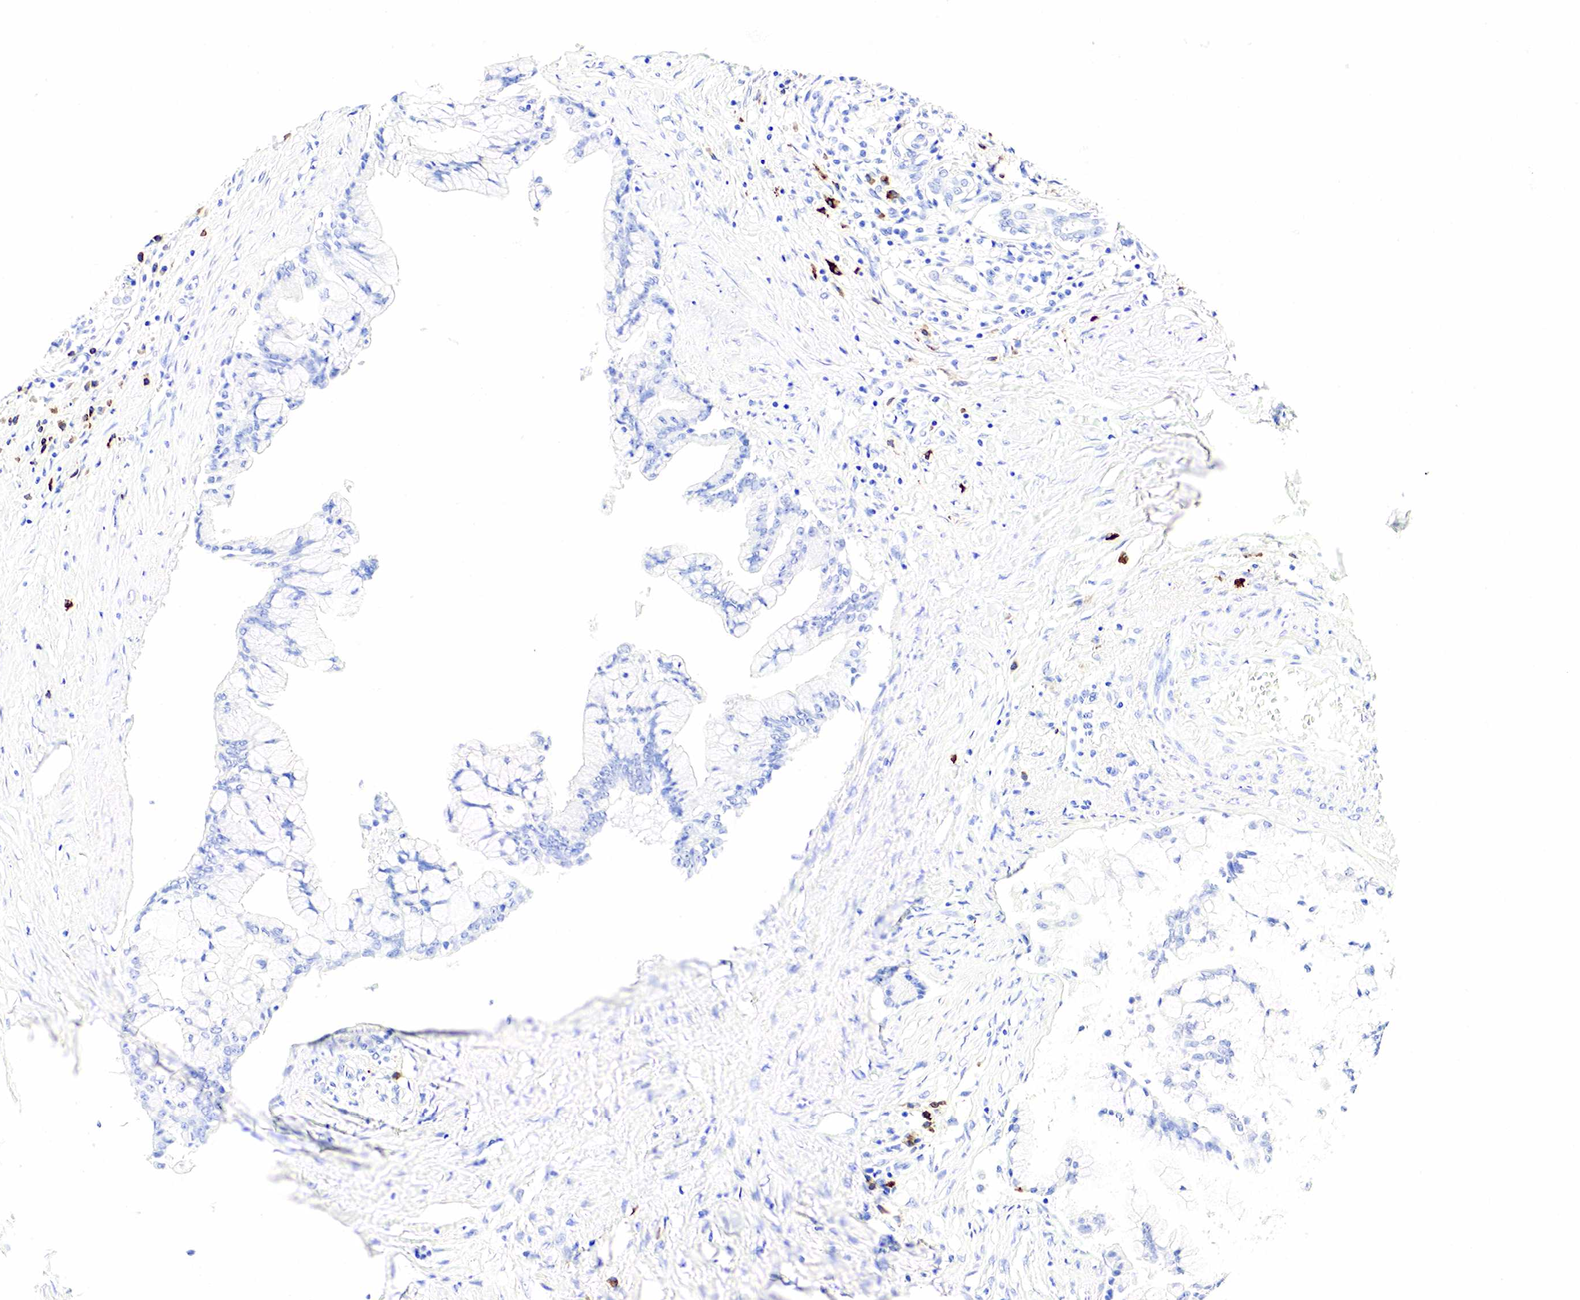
{"staining": {"intensity": "negative", "quantity": "none", "location": "none"}, "tissue": "pancreatic cancer", "cell_type": "Tumor cells", "image_type": "cancer", "snomed": [{"axis": "morphology", "description": "Adenocarcinoma, NOS"}, {"axis": "topography", "description": "Pancreas"}], "caption": "High power microscopy image of an IHC micrograph of adenocarcinoma (pancreatic), revealing no significant positivity in tumor cells.", "gene": "CD79A", "patient": {"sex": "male", "age": 59}}